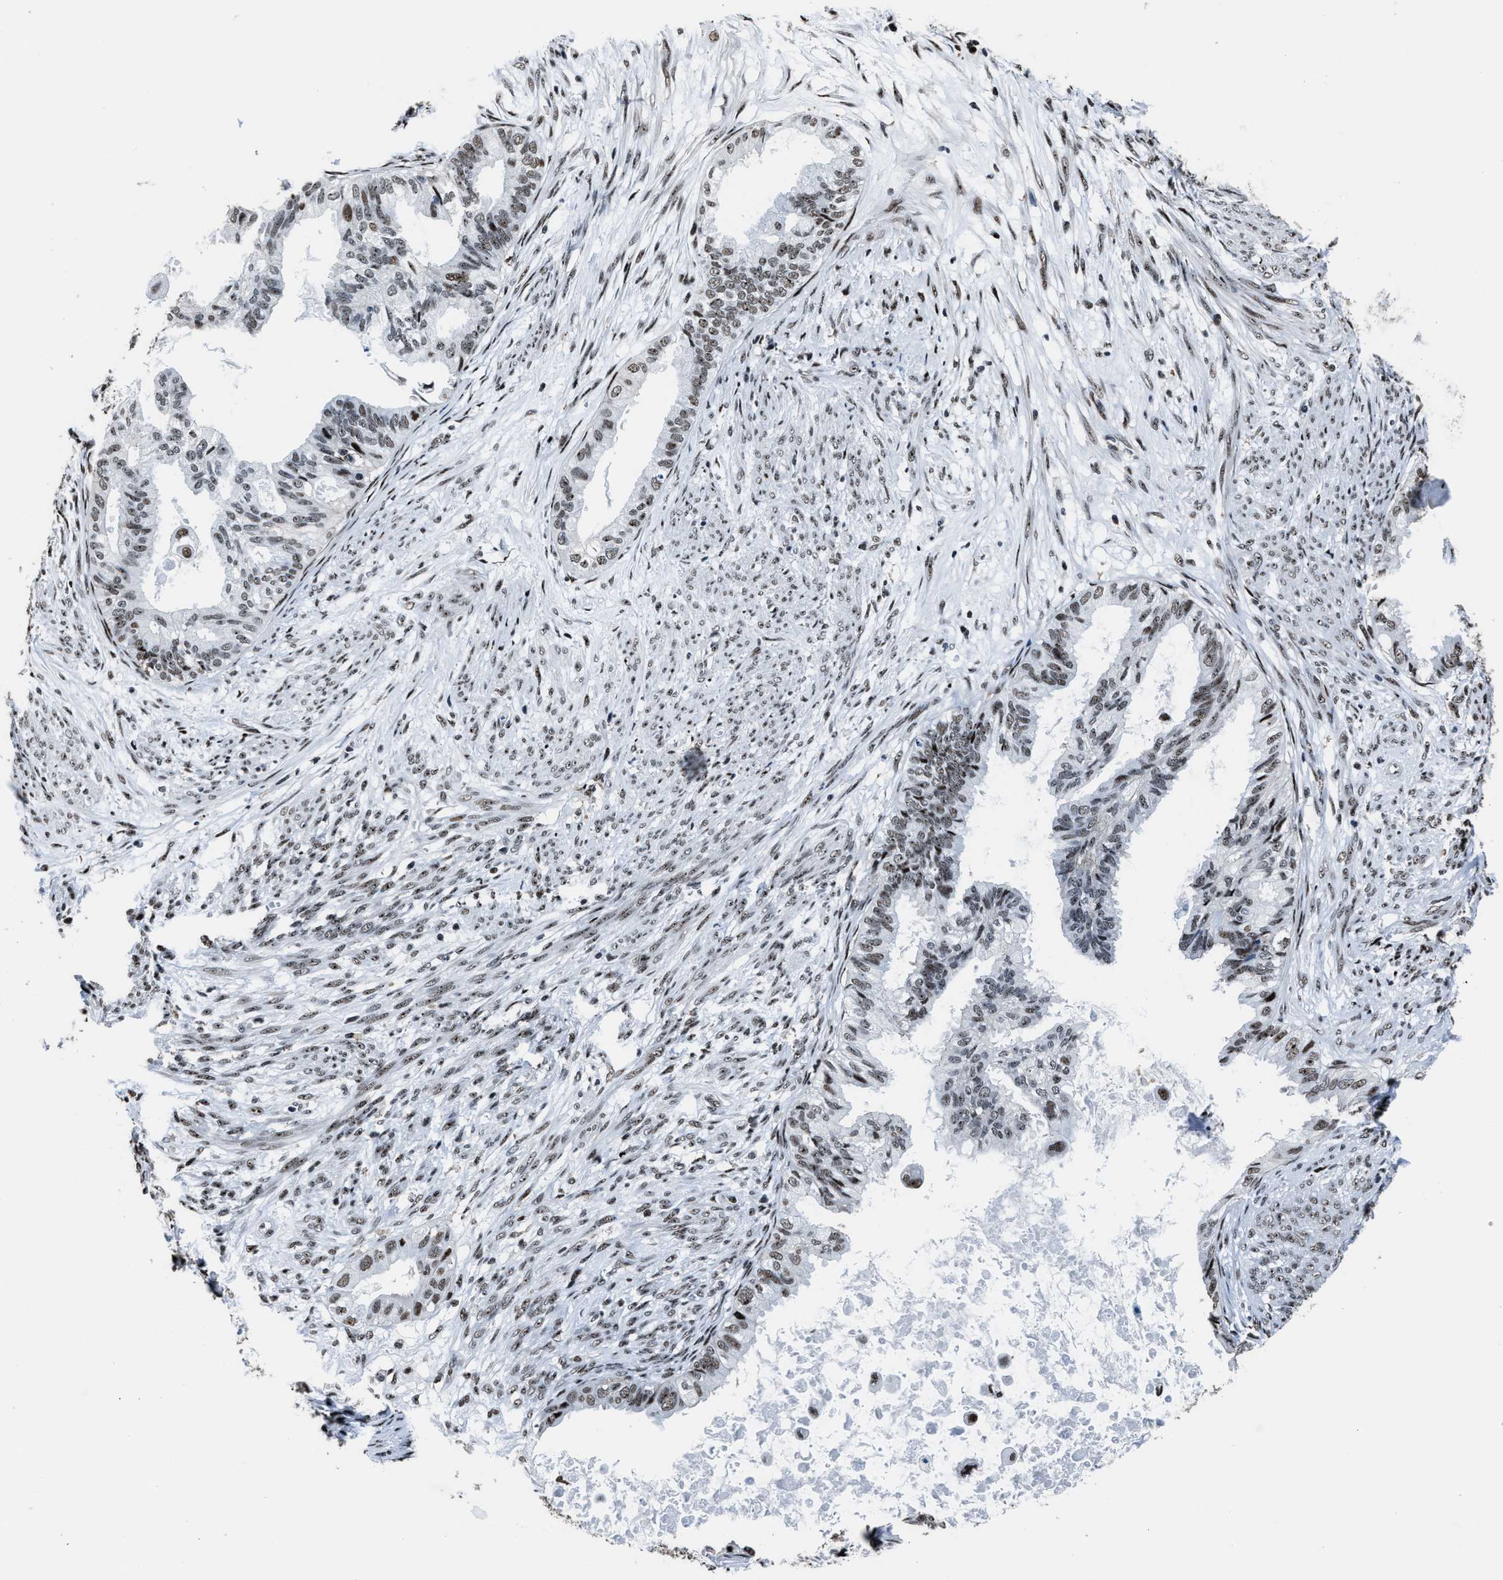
{"staining": {"intensity": "weak", "quantity": ">75%", "location": "nuclear"}, "tissue": "cervical cancer", "cell_type": "Tumor cells", "image_type": "cancer", "snomed": [{"axis": "morphology", "description": "Normal tissue, NOS"}, {"axis": "morphology", "description": "Adenocarcinoma, NOS"}, {"axis": "topography", "description": "Cervix"}, {"axis": "topography", "description": "Endometrium"}], "caption": "IHC (DAB (3,3'-diaminobenzidine)) staining of cervical cancer displays weak nuclear protein positivity in about >75% of tumor cells. The staining is performed using DAB brown chromogen to label protein expression. The nuclei are counter-stained blue using hematoxylin.", "gene": "PPIE", "patient": {"sex": "female", "age": 86}}